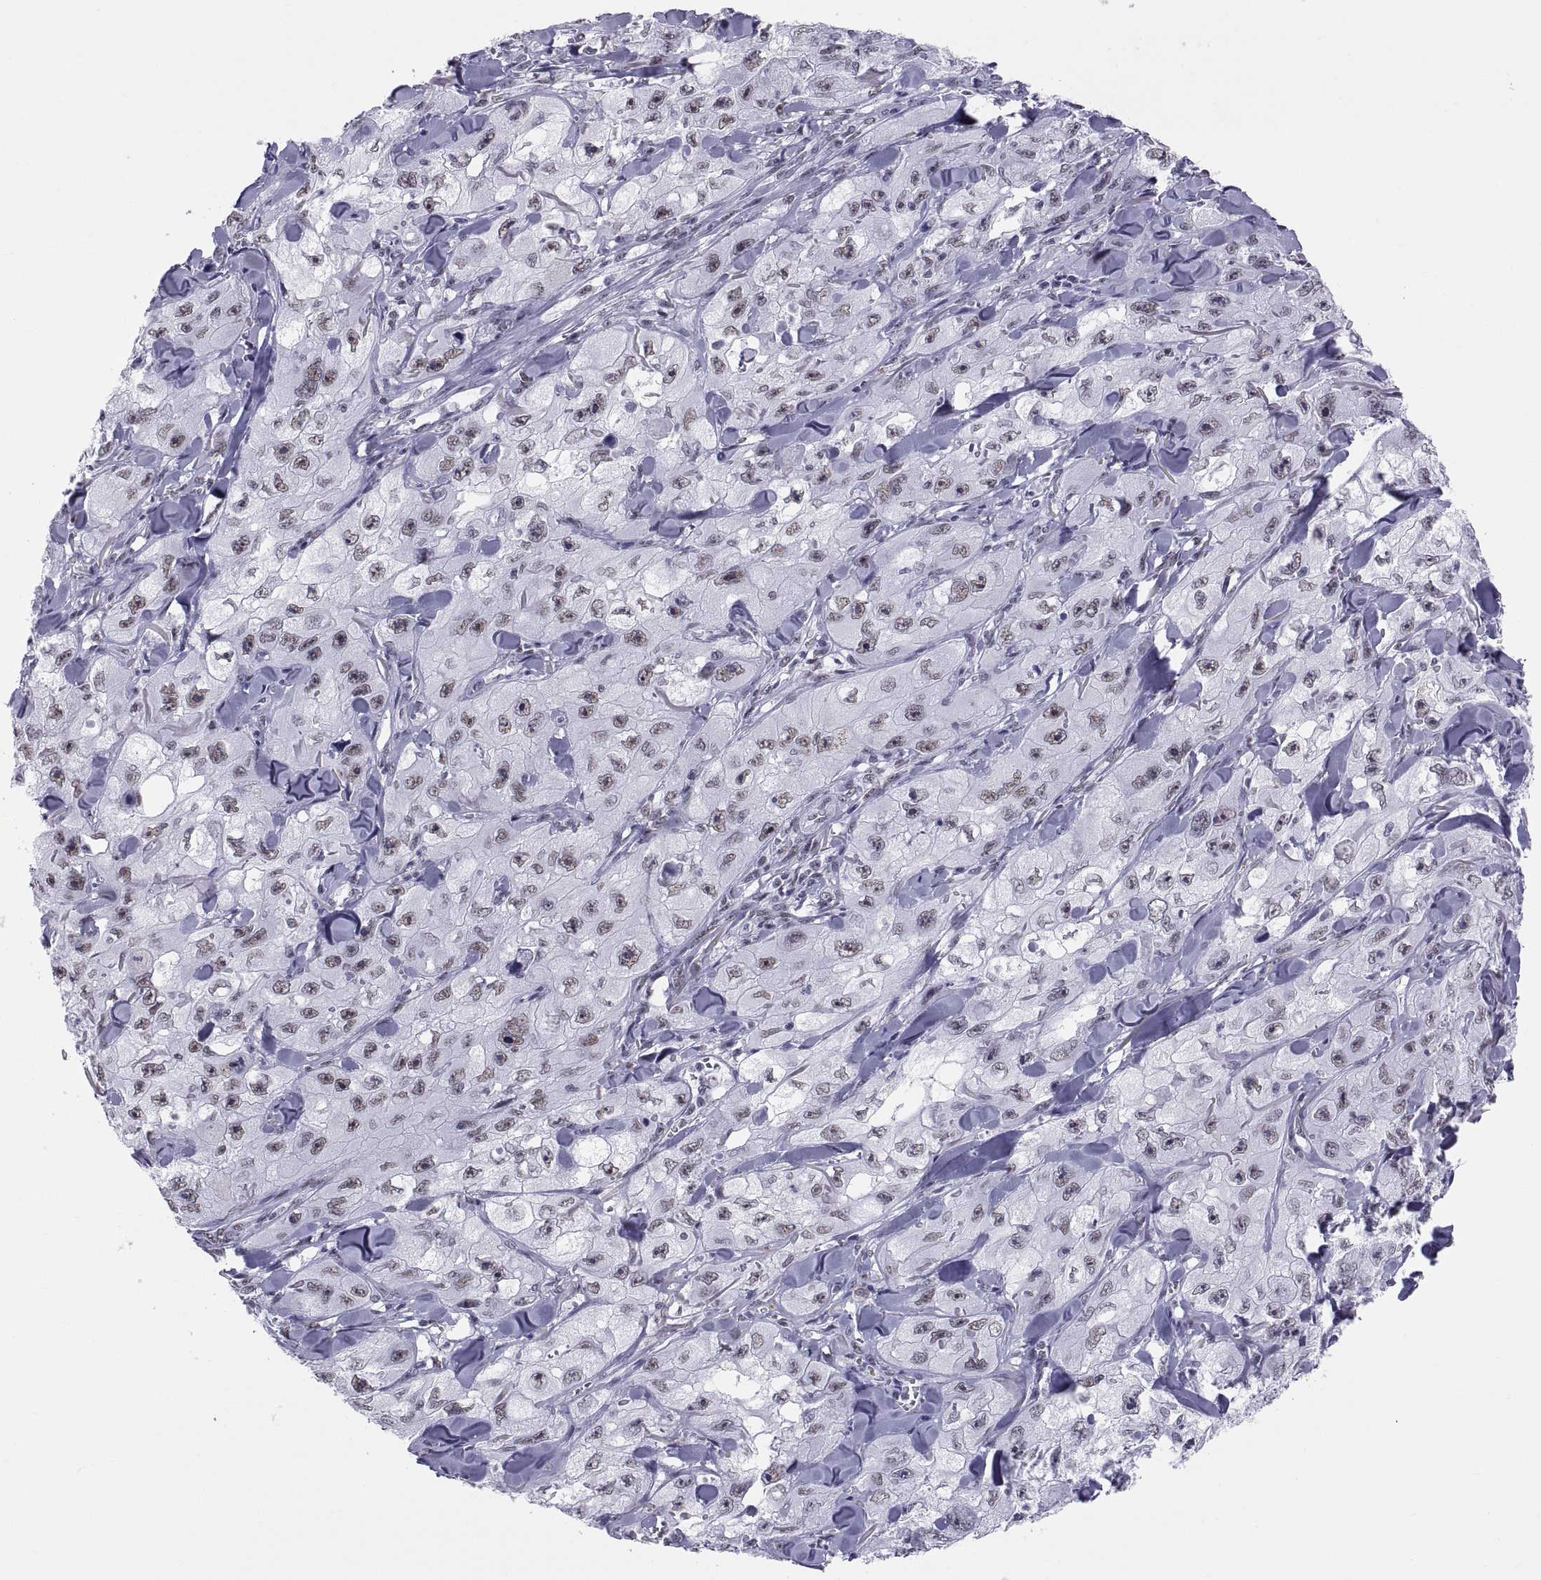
{"staining": {"intensity": "weak", "quantity": "25%-75%", "location": "nuclear"}, "tissue": "skin cancer", "cell_type": "Tumor cells", "image_type": "cancer", "snomed": [{"axis": "morphology", "description": "Squamous cell carcinoma, NOS"}, {"axis": "topography", "description": "Skin"}, {"axis": "topography", "description": "Subcutis"}], "caption": "A high-resolution histopathology image shows IHC staining of skin cancer, which displays weak nuclear positivity in about 25%-75% of tumor cells. Nuclei are stained in blue.", "gene": "NEUROD6", "patient": {"sex": "male", "age": 73}}